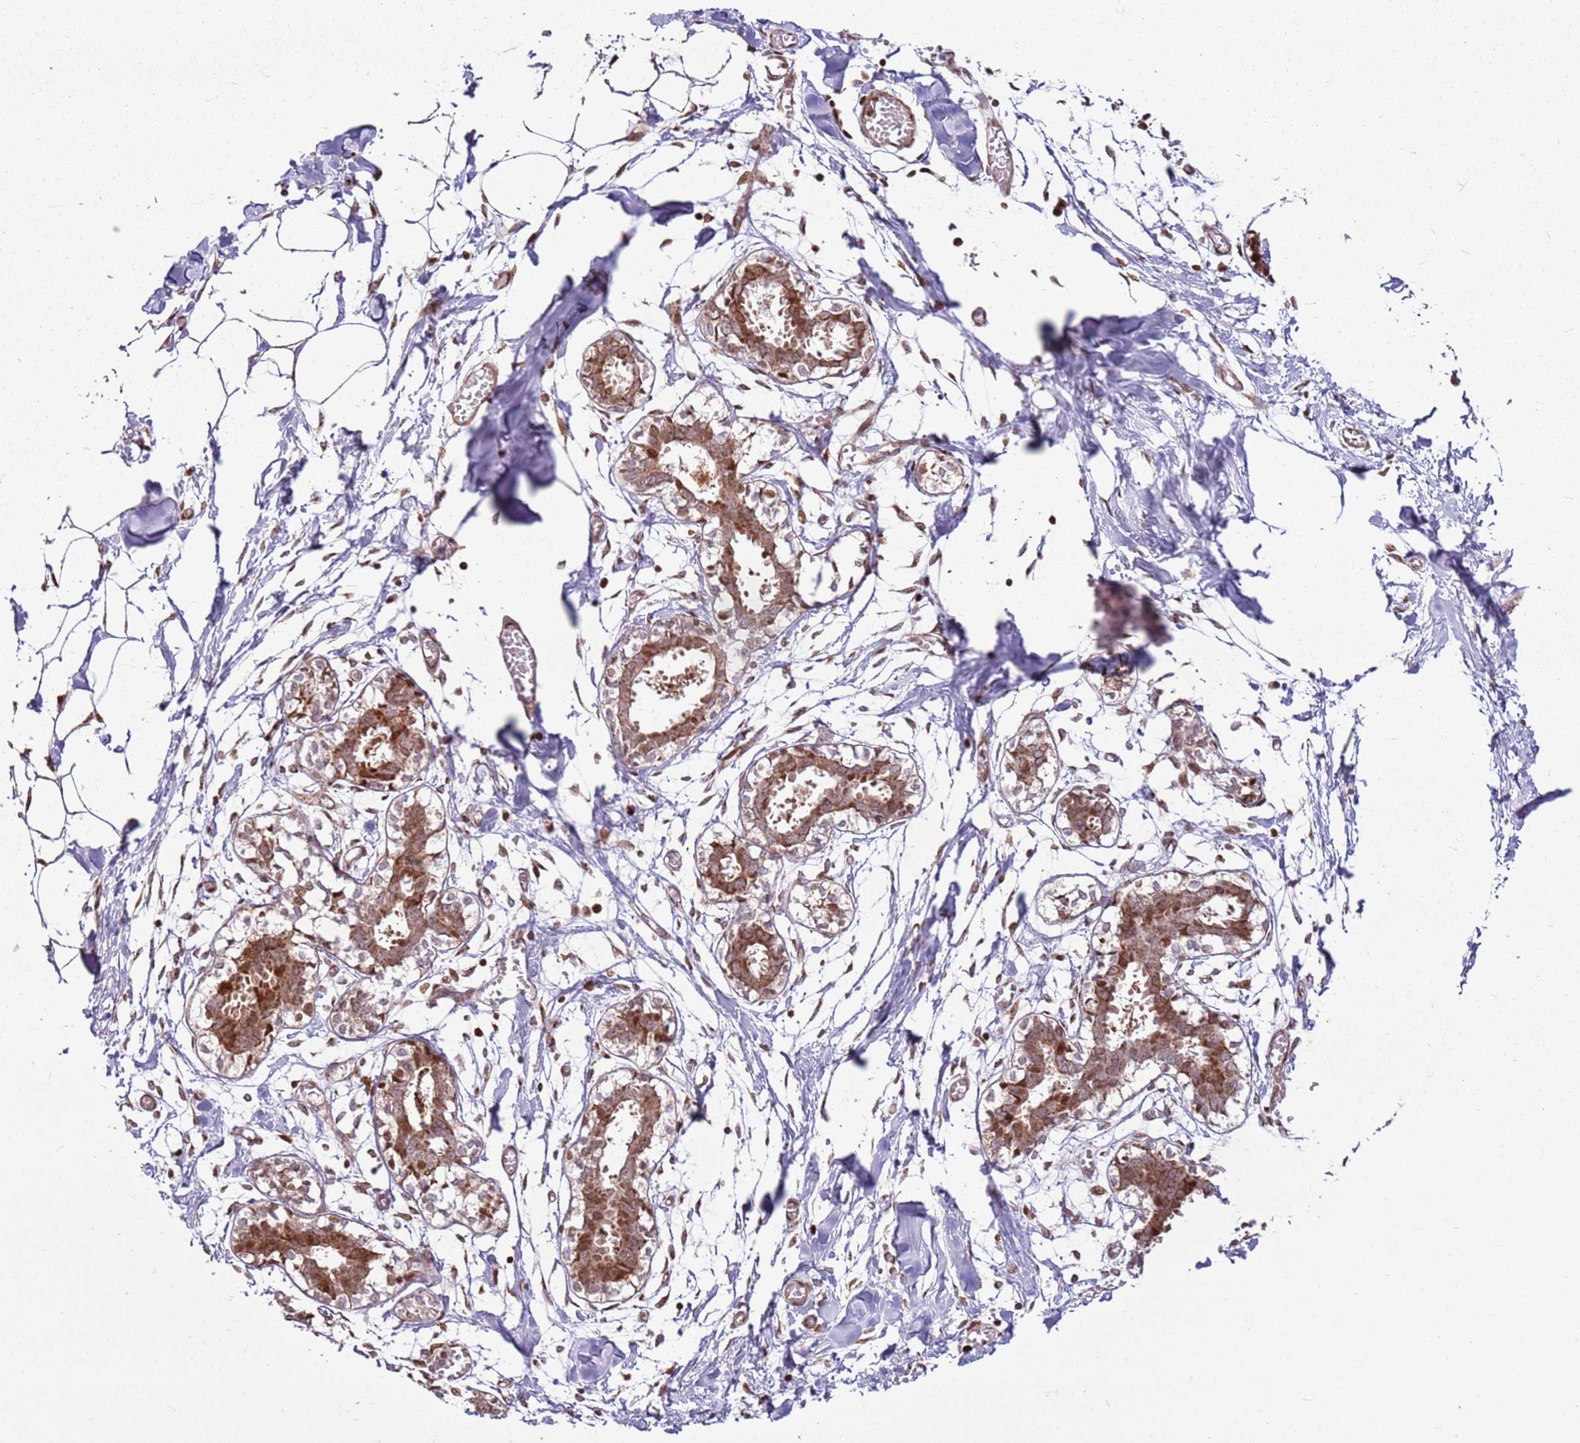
{"staining": {"intensity": "moderate", "quantity": "25%-75%", "location": "cytoplasmic/membranous,nuclear"}, "tissue": "breast", "cell_type": "Adipocytes", "image_type": "normal", "snomed": [{"axis": "morphology", "description": "Normal tissue, NOS"}, {"axis": "topography", "description": "Breast"}], "caption": "Adipocytes exhibit medium levels of moderate cytoplasmic/membranous,nuclear staining in approximately 25%-75% of cells in normal breast.", "gene": "PCTP", "patient": {"sex": "female", "age": 27}}